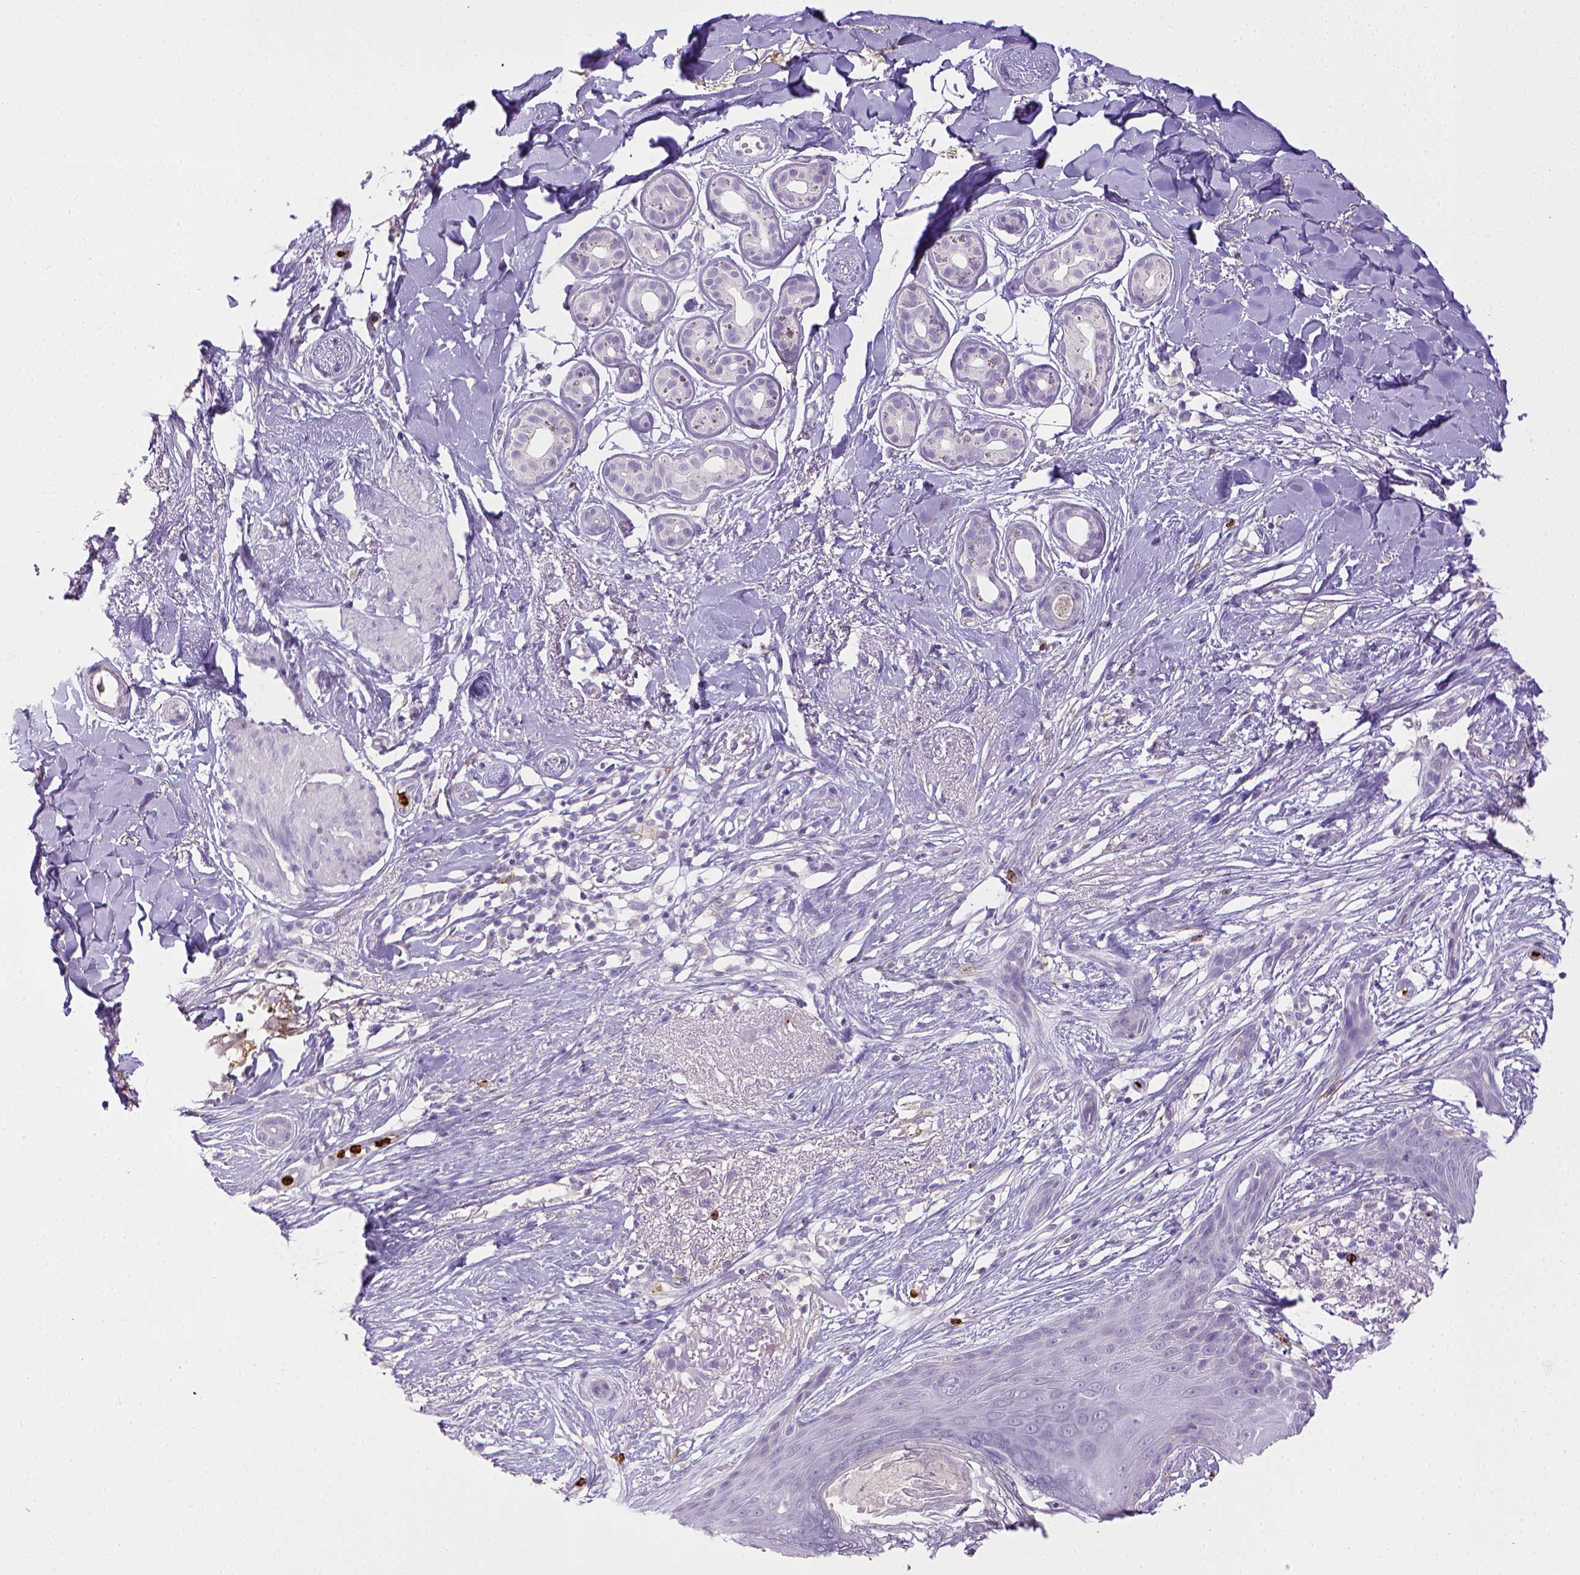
{"staining": {"intensity": "negative", "quantity": "none", "location": "none"}, "tissue": "skin cancer", "cell_type": "Tumor cells", "image_type": "cancer", "snomed": [{"axis": "morphology", "description": "Normal tissue, NOS"}, {"axis": "morphology", "description": "Basal cell carcinoma"}, {"axis": "topography", "description": "Skin"}], "caption": "DAB immunohistochemical staining of human skin cancer (basal cell carcinoma) reveals no significant positivity in tumor cells. (DAB immunohistochemistry, high magnification).", "gene": "ITGAM", "patient": {"sex": "male", "age": 84}}